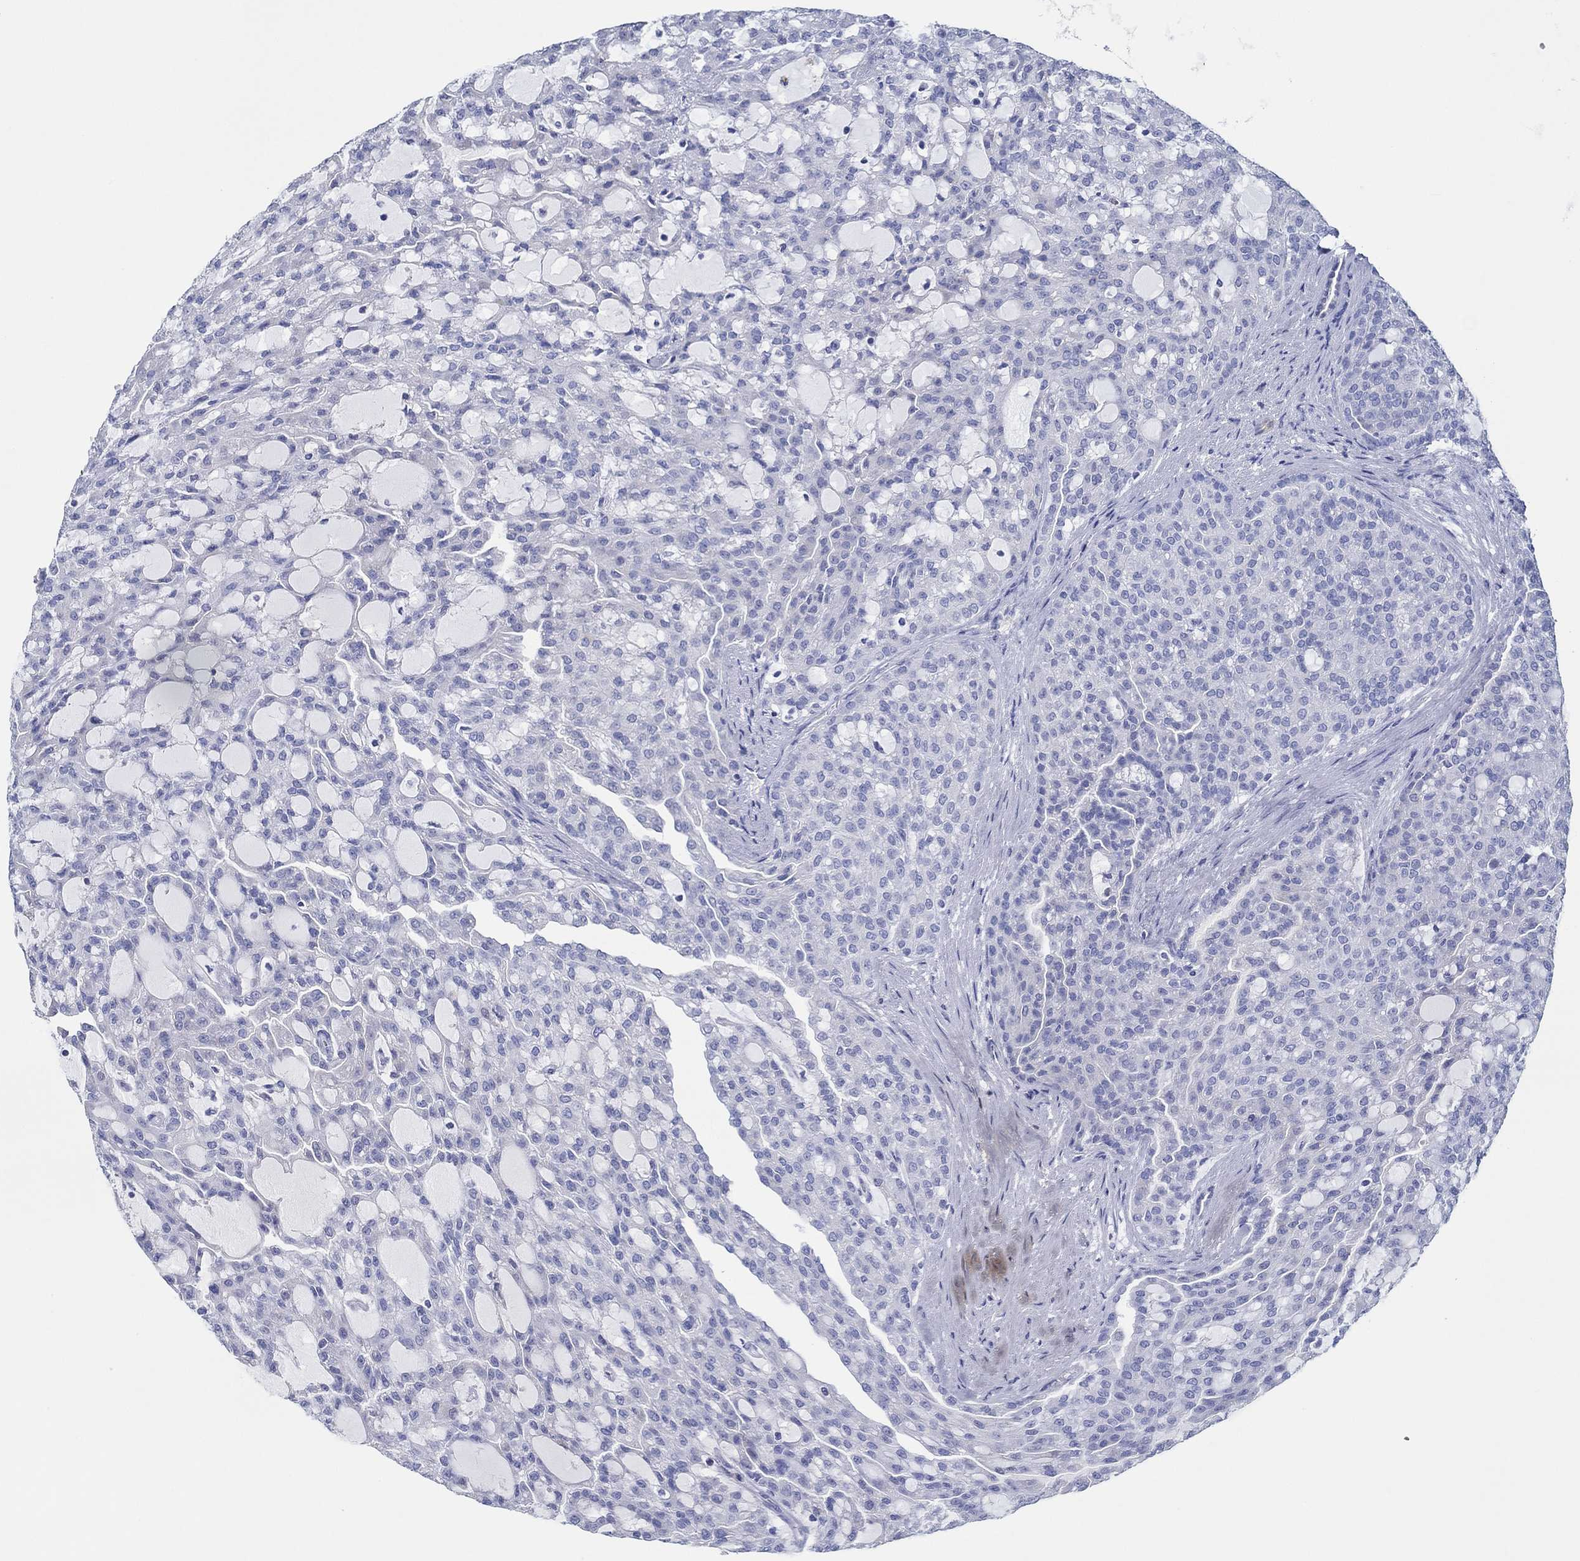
{"staining": {"intensity": "negative", "quantity": "none", "location": "none"}, "tissue": "renal cancer", "cell_type": "Tumor cells", "image_type": "cancer", "snomed": [{"axis": "morphology", "description": "Adenocarcinoma, NOS"}, {"axis": "topography", "description": "Kidney"}], "caption": "A high-resolution micrograph shows immunohistochemistry staining of renal adenocarcinoma, which reveals no significant positivity in tumor cells. (Brightfield microscopy of DAB (3,3'-diaminobenzidine) IHC at high magnification).", "gene": "IGFBP6", "patient": {"sex": "male", "age": 63}}